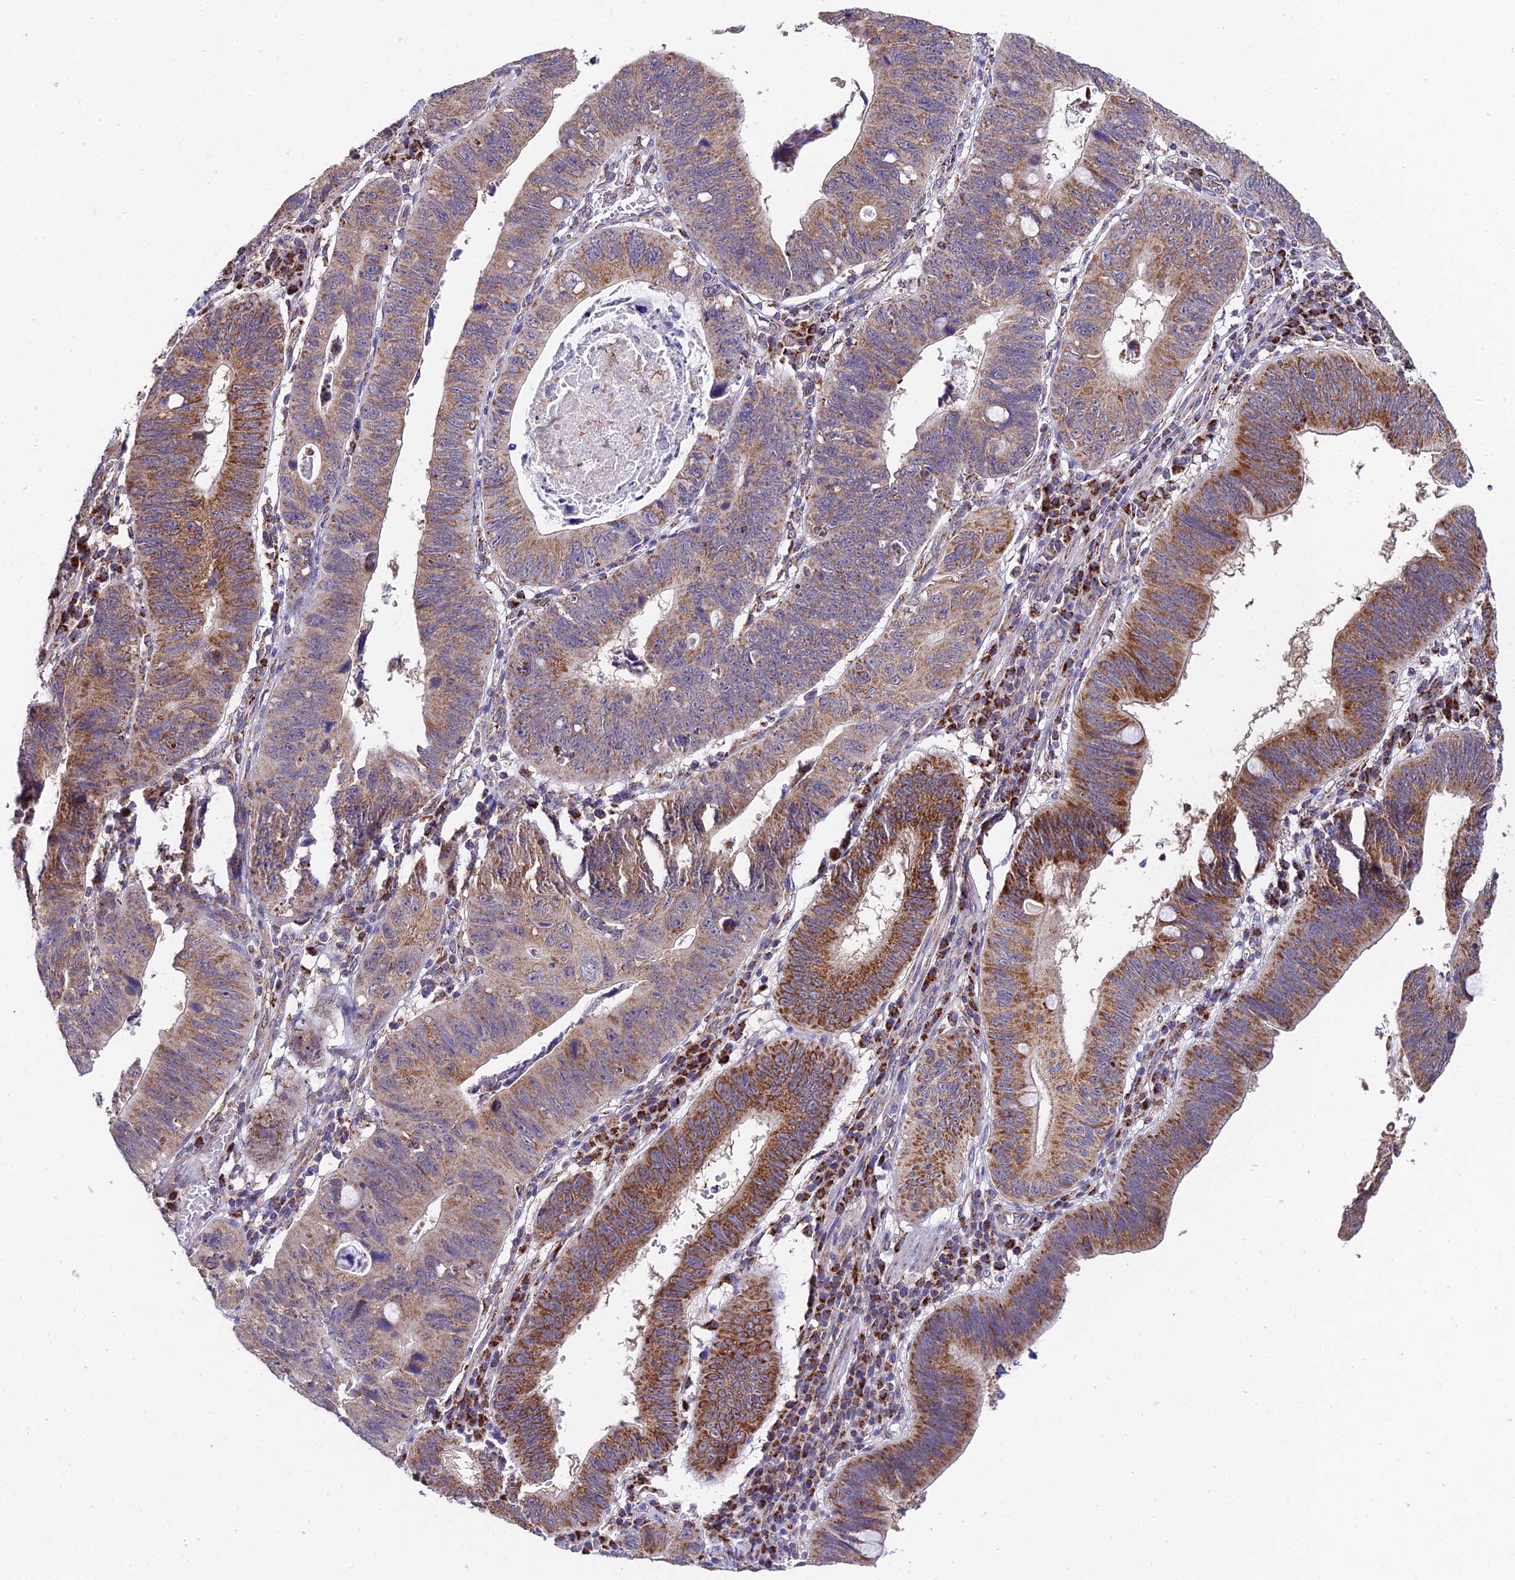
{"staining": {"intensity": "moderate", "quantity": ">75%", "location": "cytoplasmic/membranous"}, "tissue": "stomach cancer", "cell_type": "Tumor cells", "image_type": "cancer", "snomed": [{"axis": "morphology", "description": "Adenocarcinoma, NOS"}, {"axis": "topography", "description": "Stomach"}], "caption": "About >75% of tumor cells in human adenocarcinoma (stomach) show moderate cytoplasmic/membranous protein expression as visualized by brown immunohistochemical staining.", "gene": "PSMD2", "patient": {"sex": "male", "age": 59}}